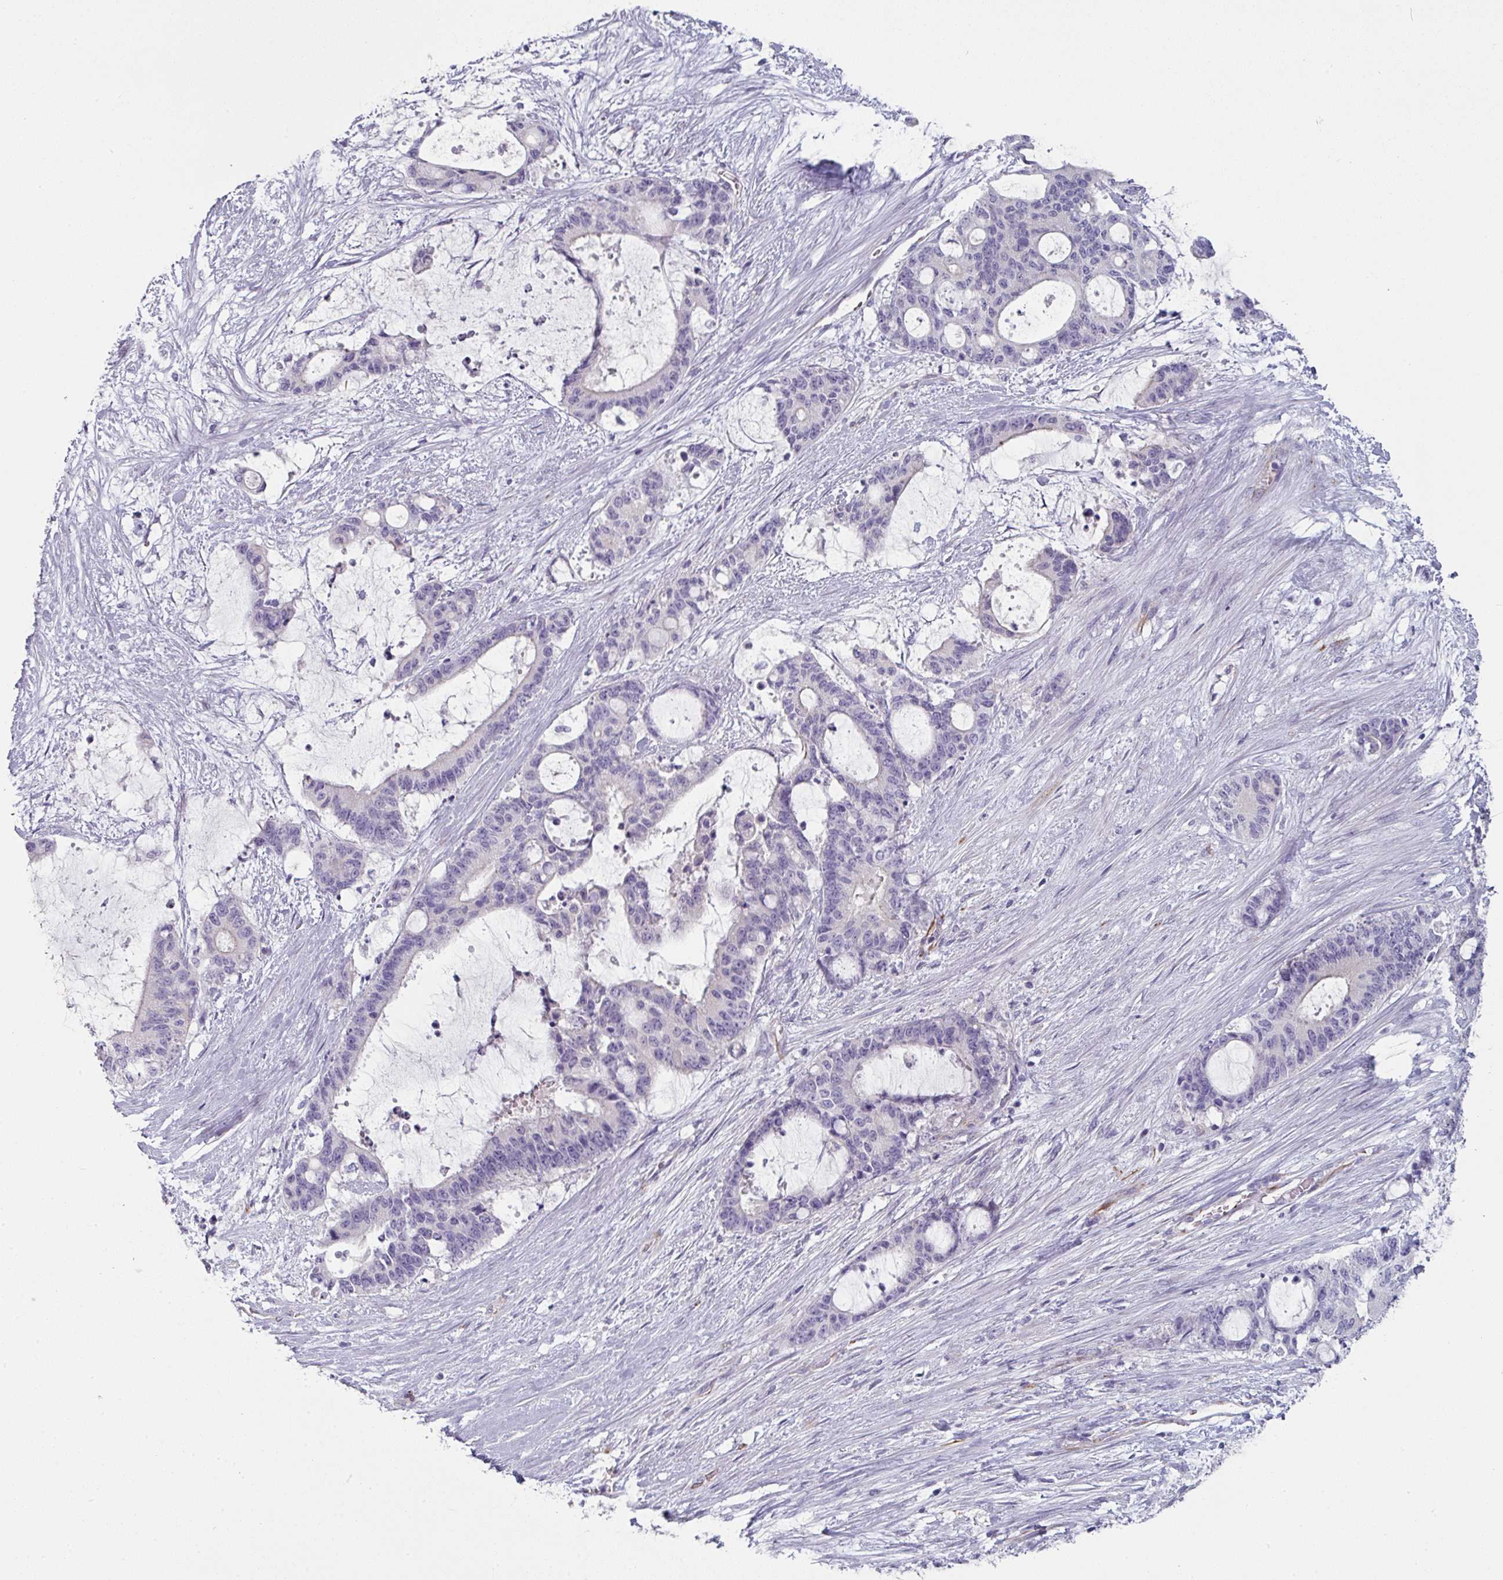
{"staining": {"intensity": "negative", "quantity": "none", "location": "none"}, "tissue": "liver cancer", "cell_type": "Tumor cells", "image_type": "cancer", "snomed": [{"axis": "morphology", "description": "Normal tissue, NOS"}, {"axis": "morphology", "description": "Cholangiocarcinoma"}, {"axis": "topography", "description": "Liver"}, {"axis": "topography", "description": "Peripheral nerve tissue"}], "caption": "Tumor cells are negative for protein expression in human cholangiocarcinoma (liver).", "gene": "SLC17A7", "patient": {"sex": "female", "age": 73}}